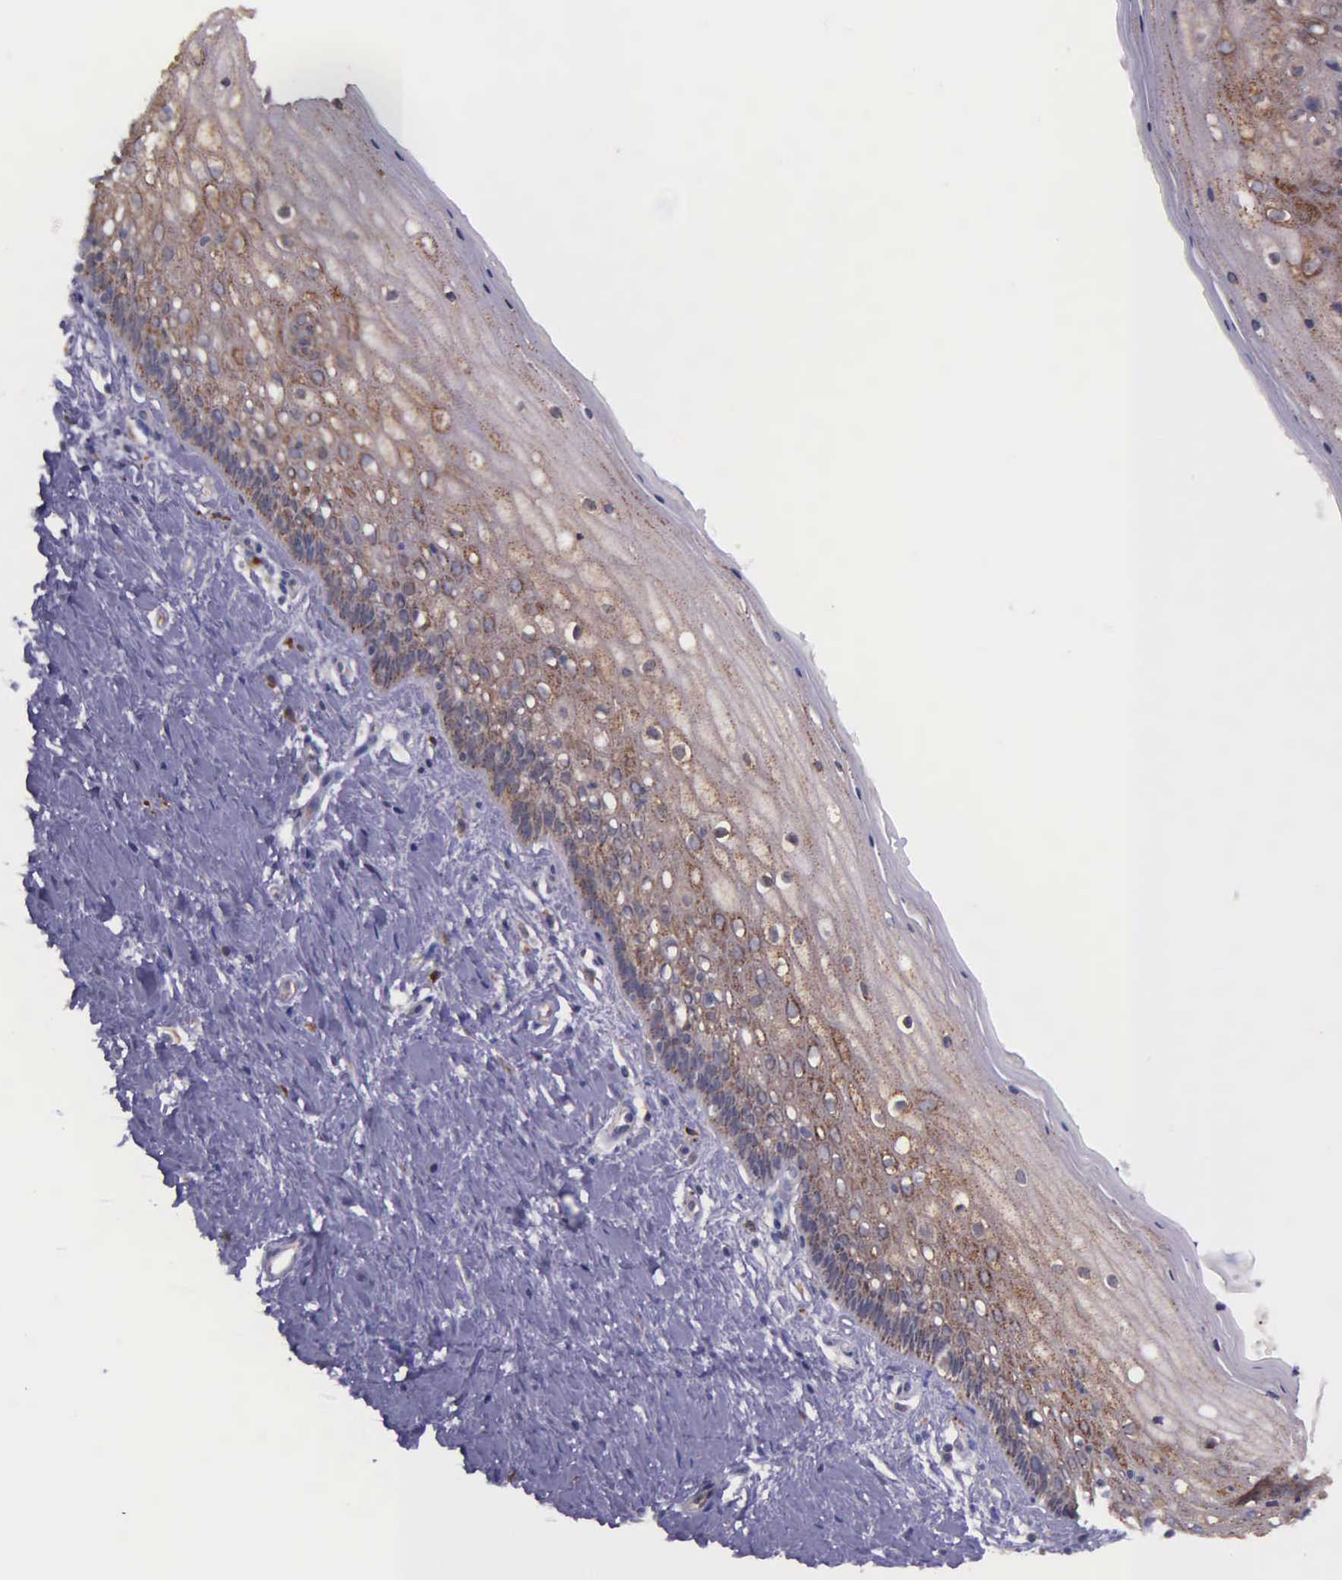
{"staining": {"intensity": "strong", "quantity": "25%-75%", "location": "cytoplasmic/membranous"}, "tissue": "vagina", "cell_type": "Squamous epithelial cells", "image_type": "normal", "snomed": [{"axis": "morphology", "description": "Normal tissue, NOS"}, {"axis": "topography", "description": "Vagina"}], "caption": "Brown immunohistochemical staining in unremarkable vagina shows strong cytoplasmic/membranous positivity in about 25%-75% of squamous epithelial cells. (Stains: DAB in brown, nuclei in blue, Microscopy: brightfield microscopy at high magnification).", "gene": "NSDHL", "patient": {"sex": "female", "age": 46}}